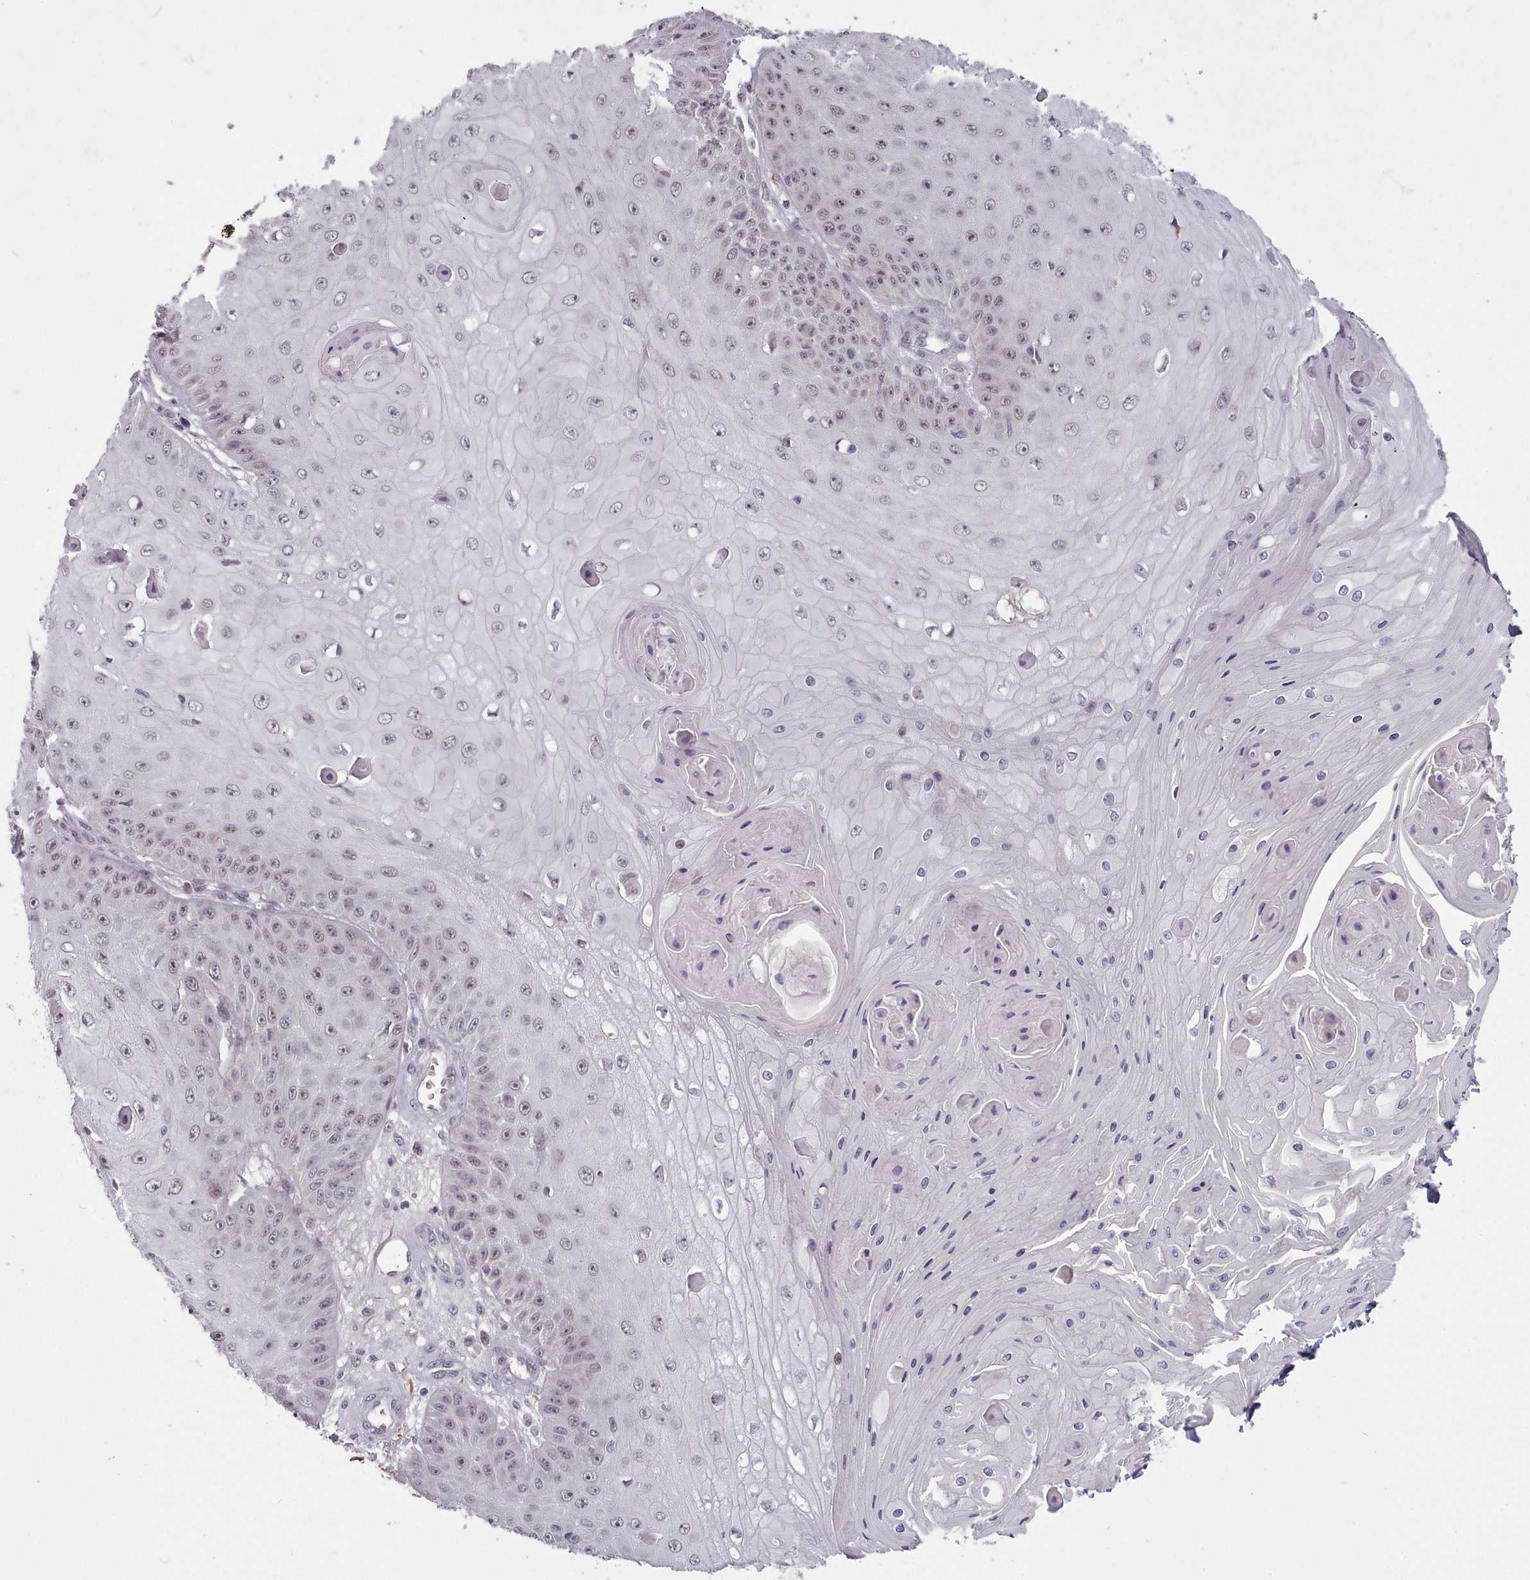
{"staining": {"intensity": "weak", "quantity": "<25%", "location": "nuclear"}, "tissue": "skin cancer", "cell_type": "Tumor cells", "image_type": "cancer", "snomed": [{"axis": "morphology", "description": "Squamous cell carcinoma, NOS"}, {"axis": "topography", "description": "Skin"}], "caption": "Photomicrograph shows no protein expression in tumor cells of skin squamous cell carcinoma tissue. The staining was performed using DAB to visualize the protein expression in brown, while the nuclei were stained in blue with hematoxylin (Magnification: 20x).", "gene": "SRSF9", "patient": {"sex": "male", "age": 70}}